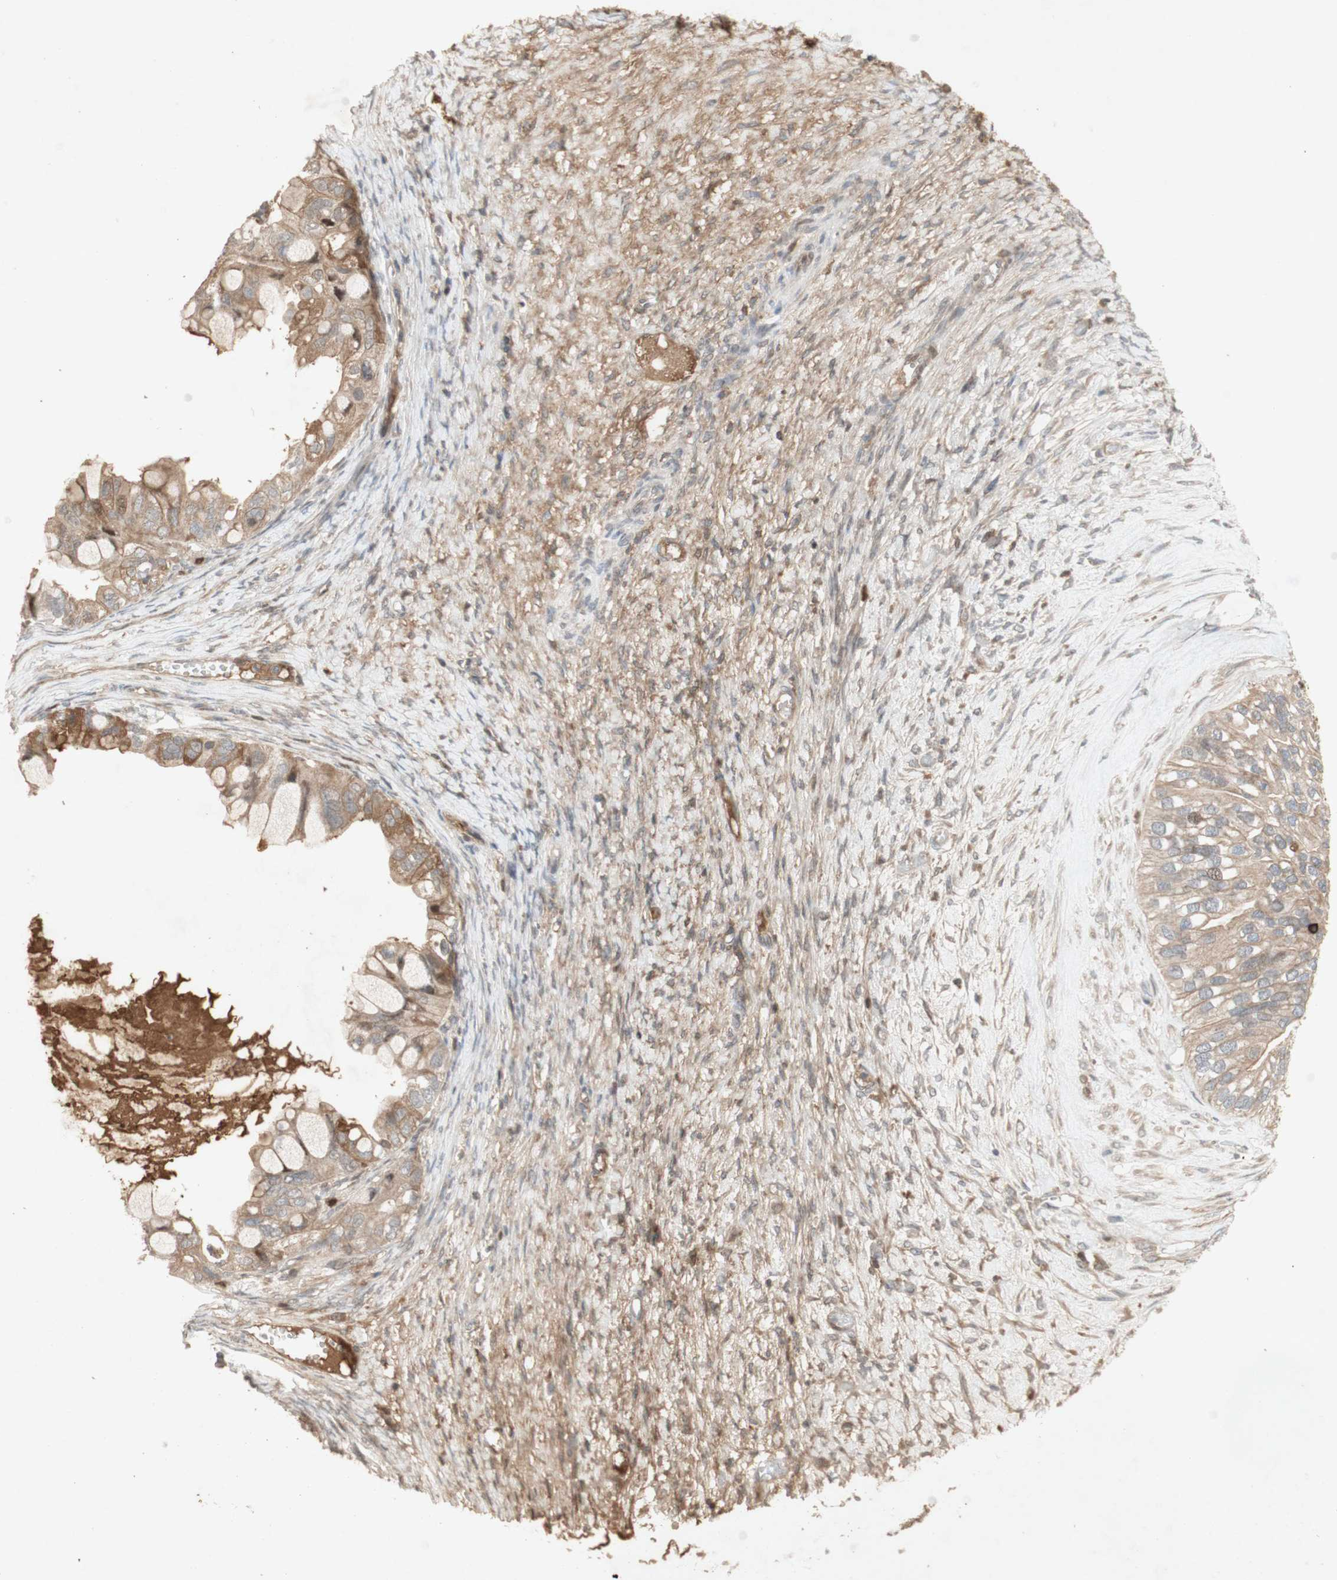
{"staining": {"intensity": "weak", "quantity": ">75%", "location": "cytoplasmic/membranous"}, "tissue": "ovarian cancer", "cell_type": "Tumor cells", "image_type": "cancer", "snomed": [{"axis": "morphology", "description": "Cystadenocarcinoma, mucinous, NOS"}, {"axis": "topography", "description": "Ovary"}], "caption": "Ovarian cancer (mucinous cystadenocarcinoma) was stained to show a protein in brown. There is low levels of weak cytoplasmic/membranous staining in approximately >75% of tumor cells.", "gene": "NRG4", "patient": {"sex": "female", "age": 80}}